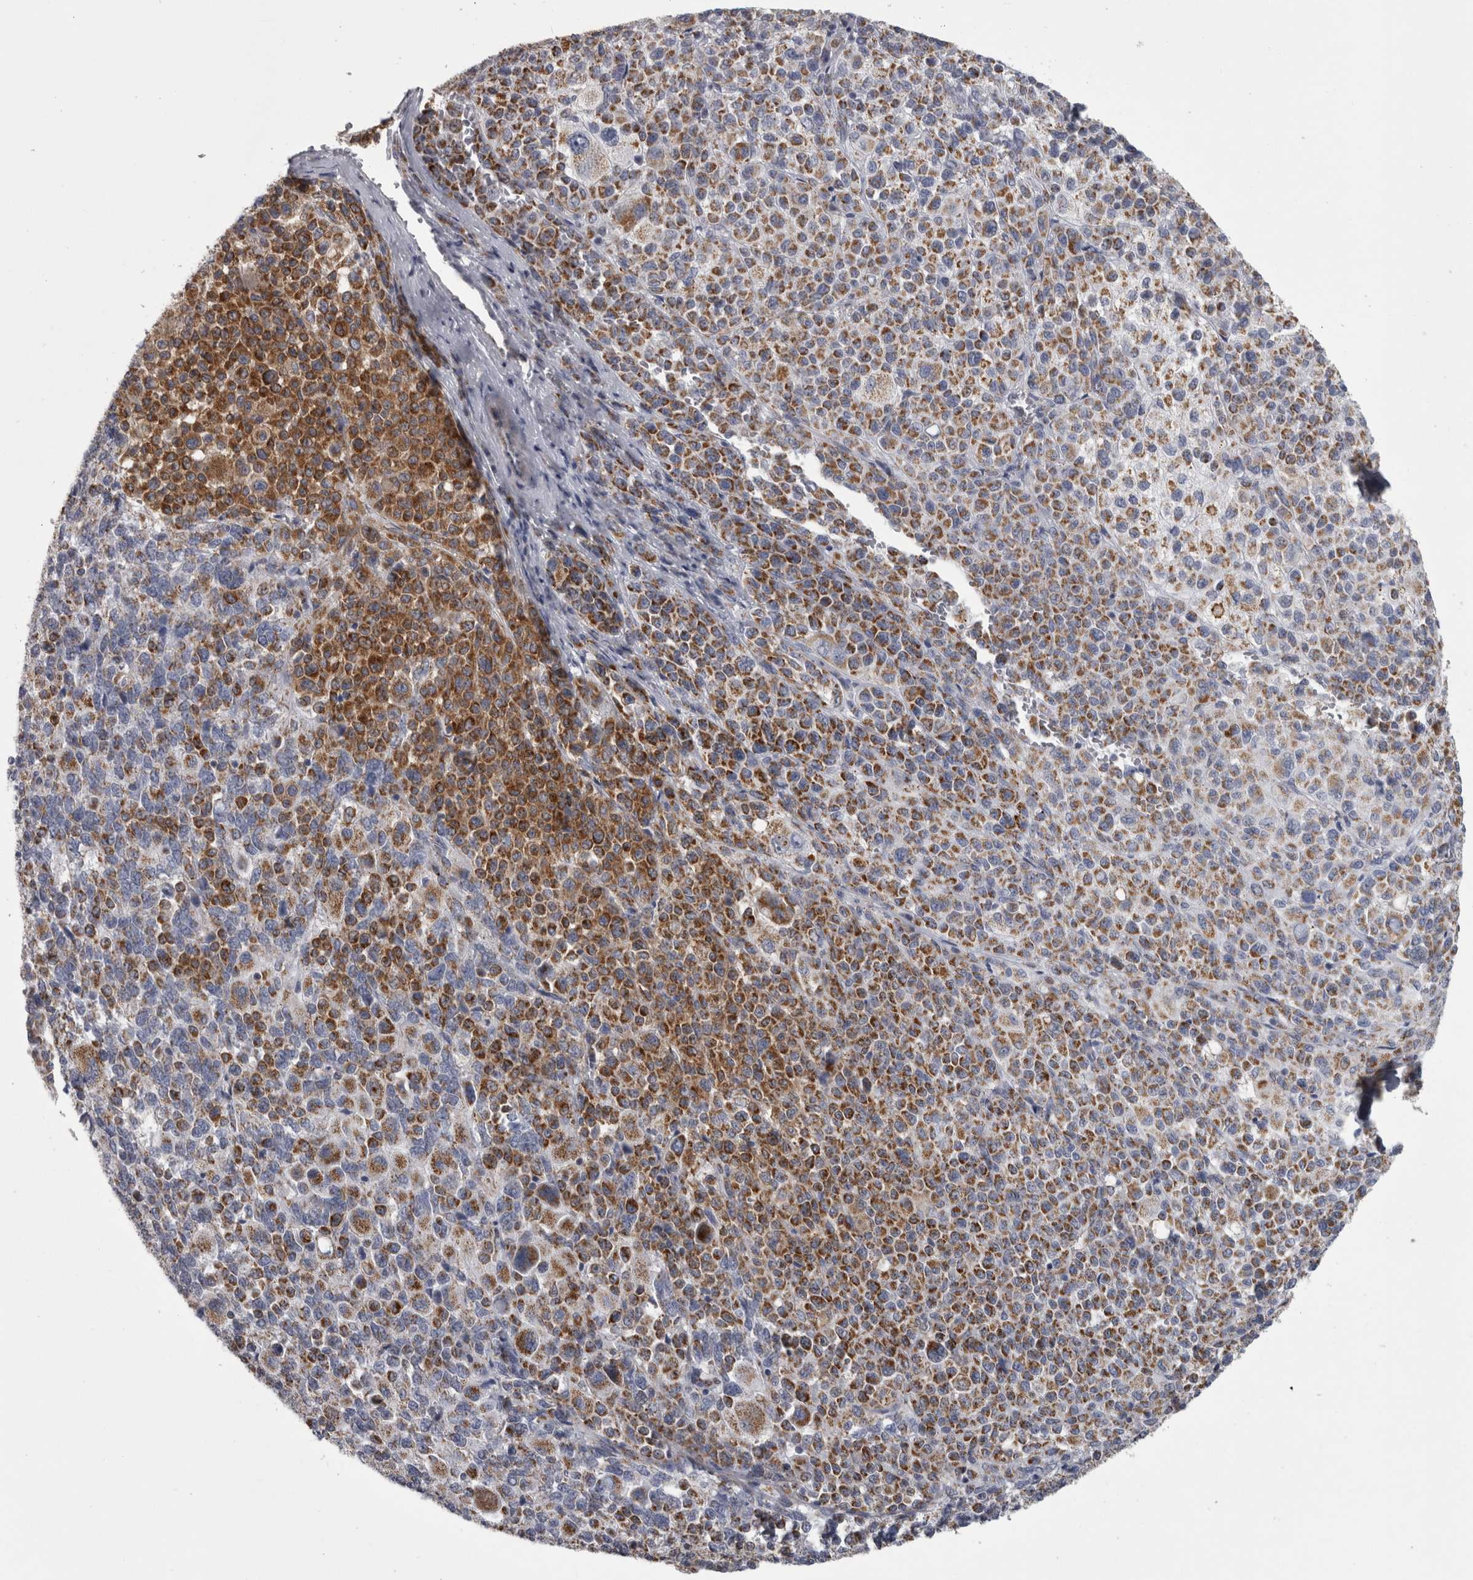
{"staining": {"intensity": "moderate", "quantity": ">75%", "location": "cytoplasmic/membranous"}, "tissue": "melanoma", "cell_type": "Tumor cells", "image_type": "cancer", "snomed": [{"axis": "morphology", "description": "Malignant melanoma, Metastatic site"}, {"axis": "topography", "description": "Skin"}], "caption": "The micrograph demonstrates immunohistochemical staining of malignant melanoma (metastatic site). There is moderate cytoplasmic/membranous positivity is identified in about >75% of tumor cells. (DAB = brown stain, brightfield microscopy at high magnification).", "gene": "DBT", "patient": {"sex": "female", "age": 74}}